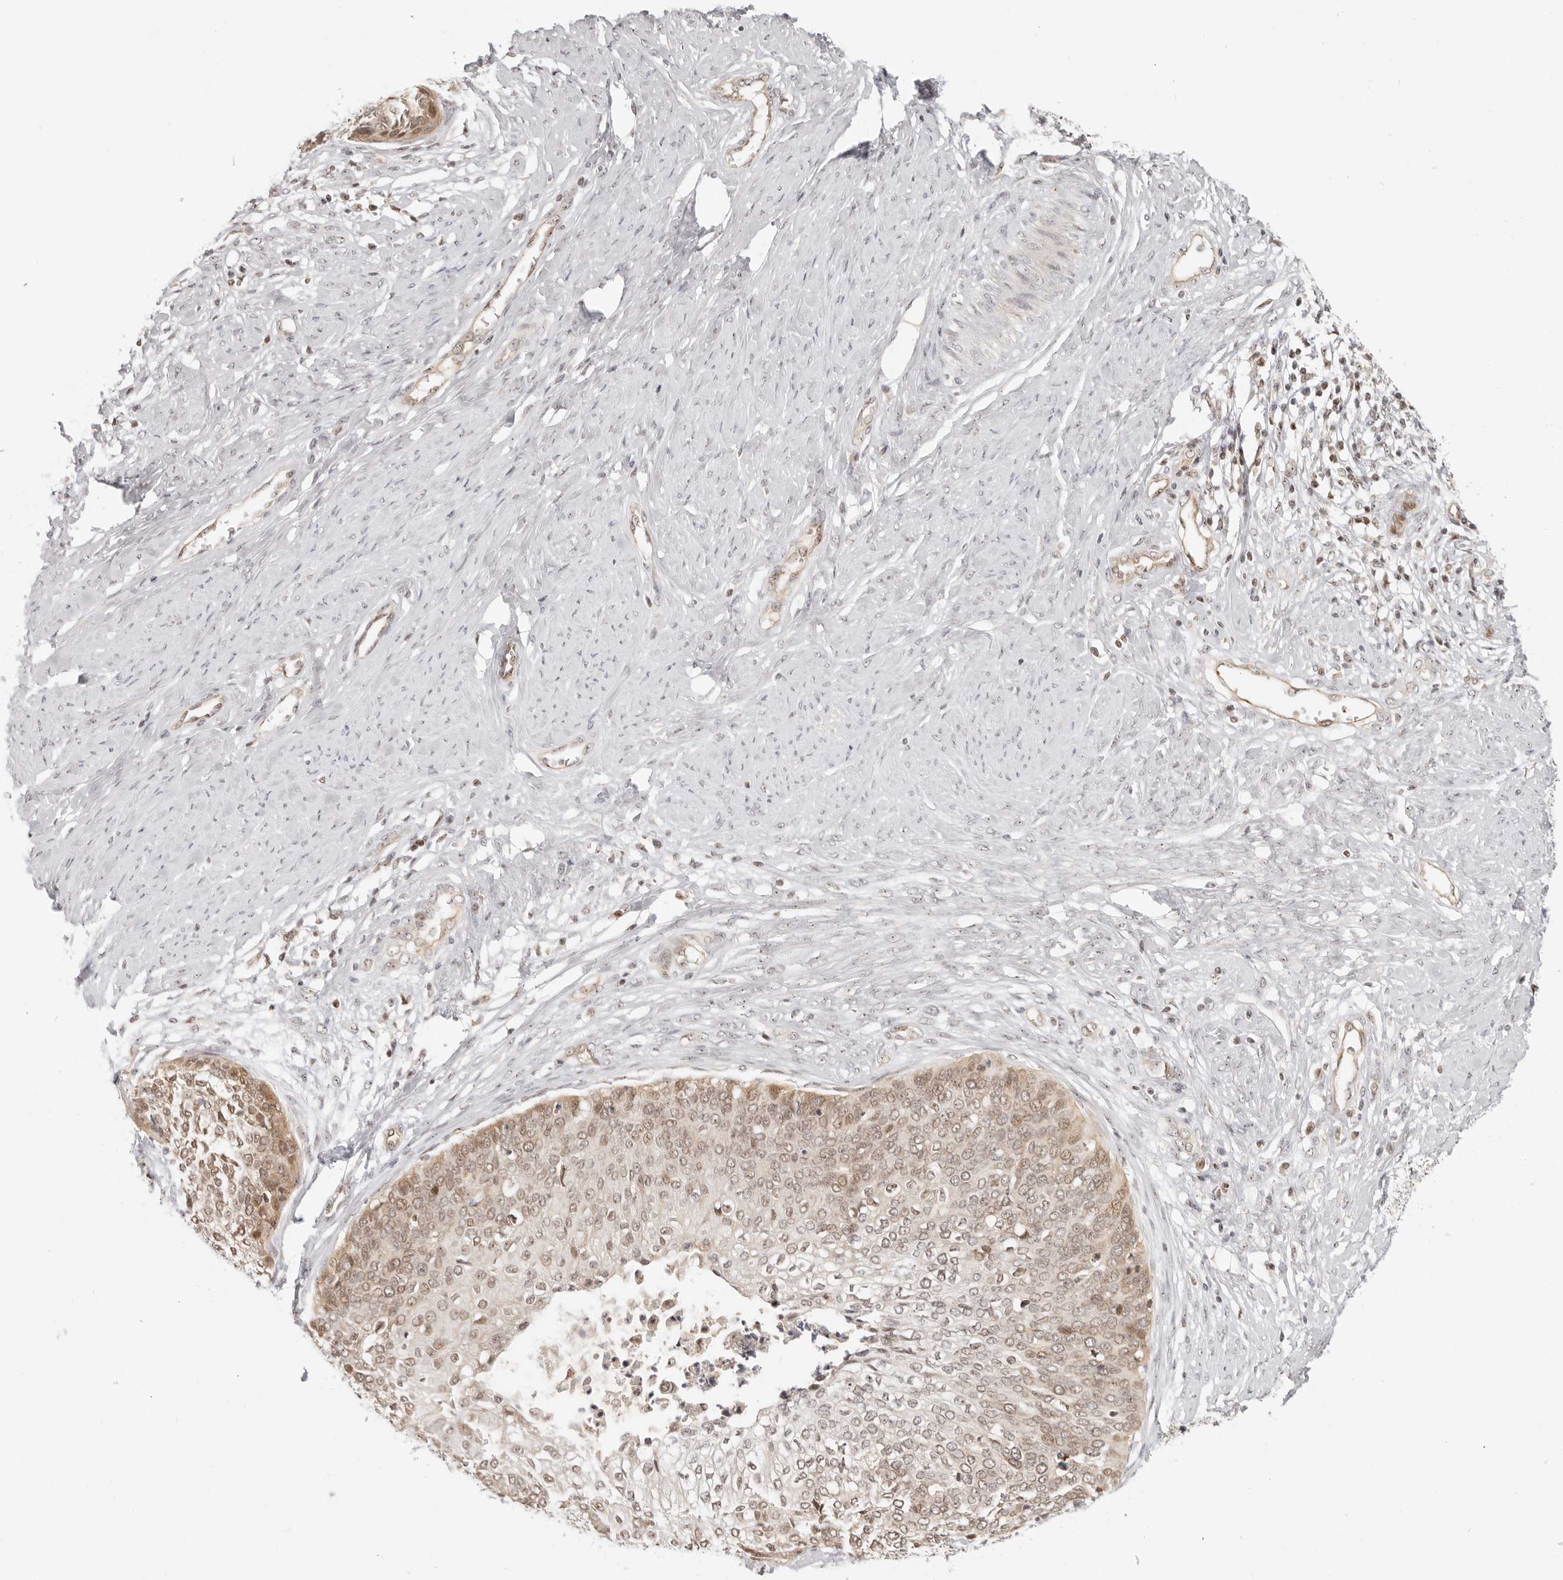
{"staining": {"intensity": "weak", "quantity": ">75%", "location": "cytoplasmic/membranous,nuclear"}, "tissue": "cervical cancer", "cell_type": "Tumor cells", "image_type": "cancer", "snomed": [{"axis": "morphology", "description": "Squamous cell carcinoma, NOS"}, {"axis": "topography", "description": "Cervix"}], "caption": "This is an image of IHC staining of cervical cancer (squamous cell carcinoma), which shows weak positivity in the cytoplasmic/membranous and nuclear of tumor cells.", "gene": "BAP1", "patient": {"sex": "female", "age": 37}}